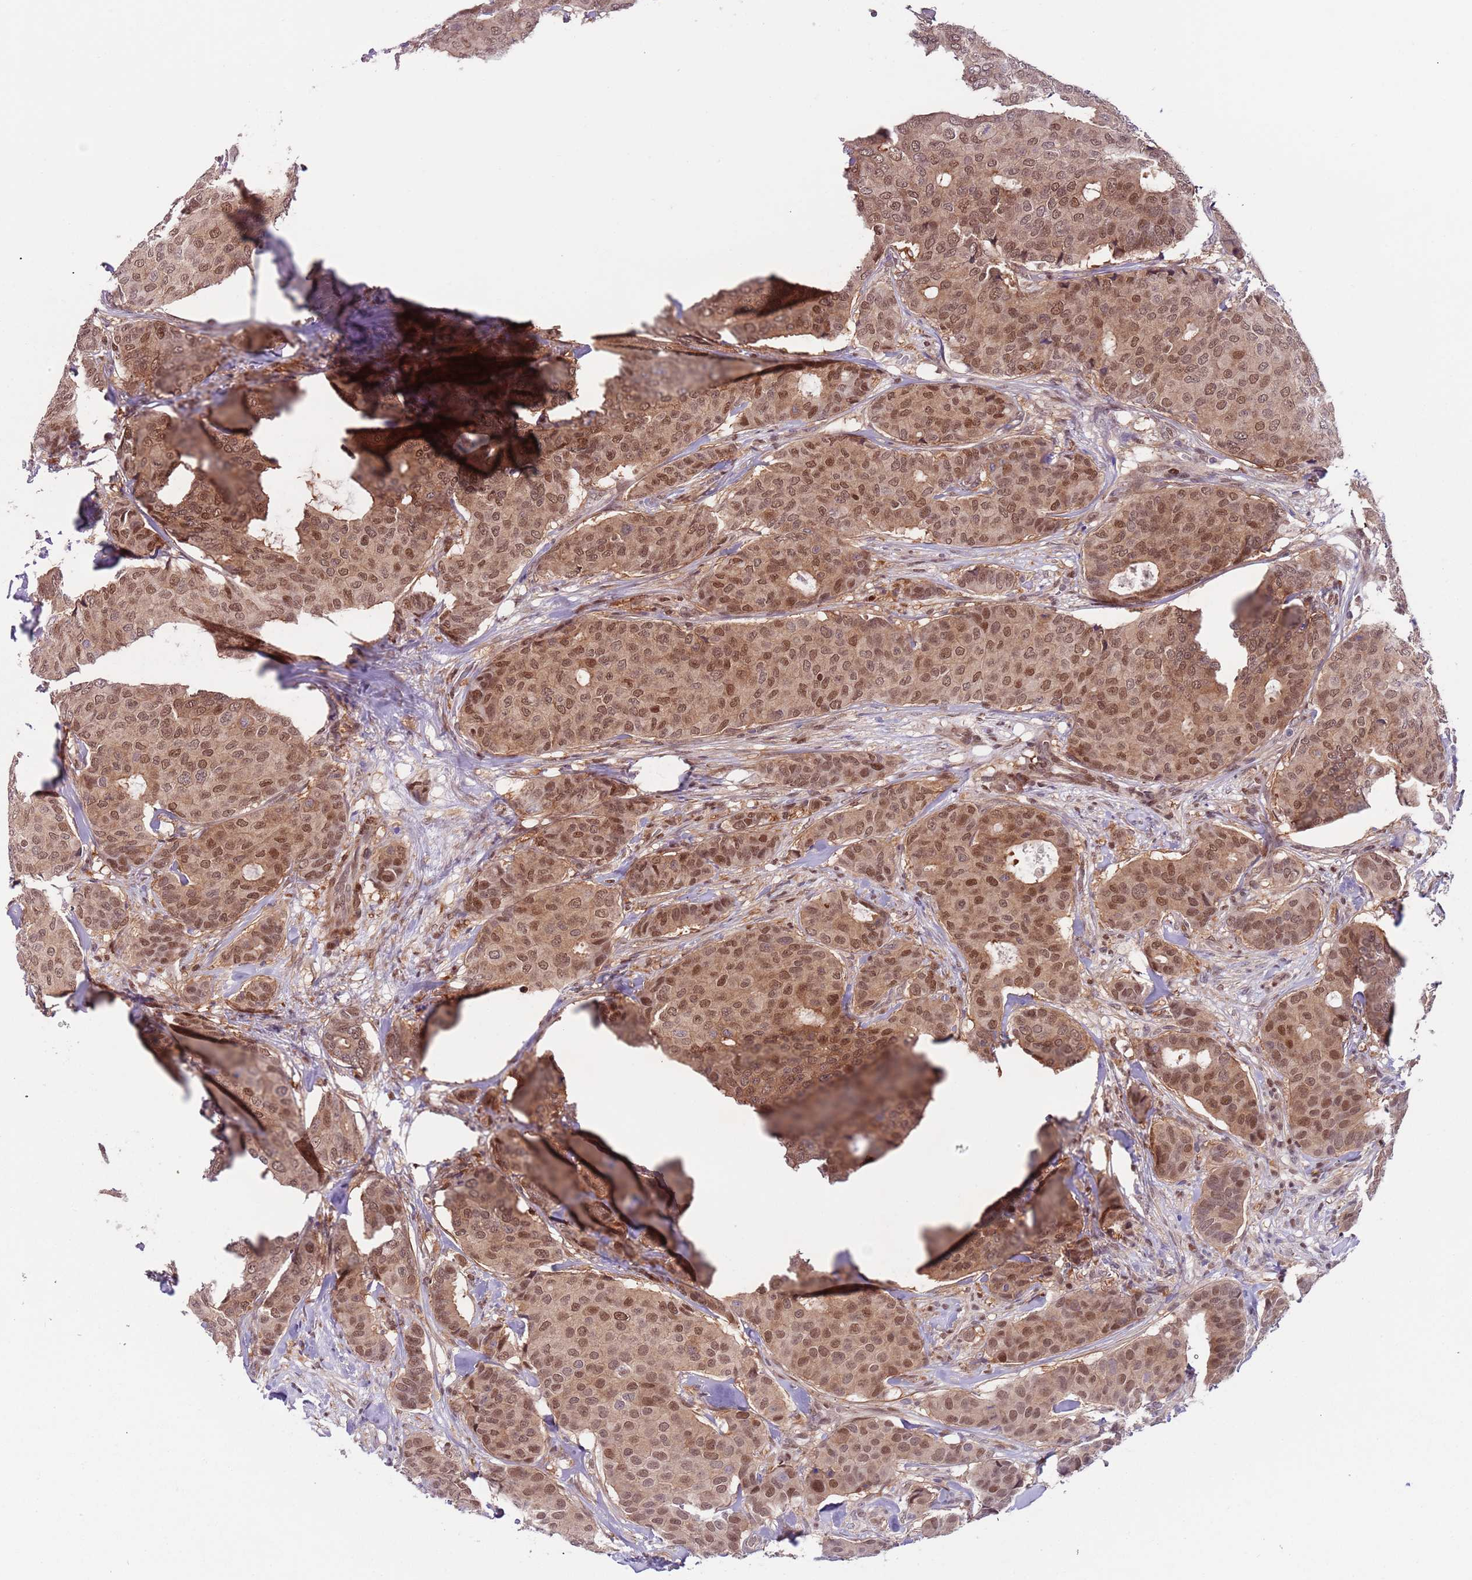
{"staining": {"intensity": "moderate", "quantity": ">75%", "location": "cytoplasmic/membranous,nuclear"}, "tissue": "breast cancer", "cell_type": "Tumor cells", "image_type": "cancer", "snomed": [{"axis": "morphology", "description": "Duct carcinoma"}, {"axis": "topography", "description": "Breast"}], "caption": "Immunohistochemistry staining of intraductal carcinoma (breast), which demonstrates medium levels of moderate cytoplasmic/membranous and nuclear positivity in about >75% of tumor cells indicating moderate cytoplasmic/membranous and nuclear protein expression. The staining was performed using DAB (brown) for protein detection and nuclei were counterstained in hematoxylin (blue).", "gene": "RMND5B", "patient": {"sex": "female", "age": 75}}